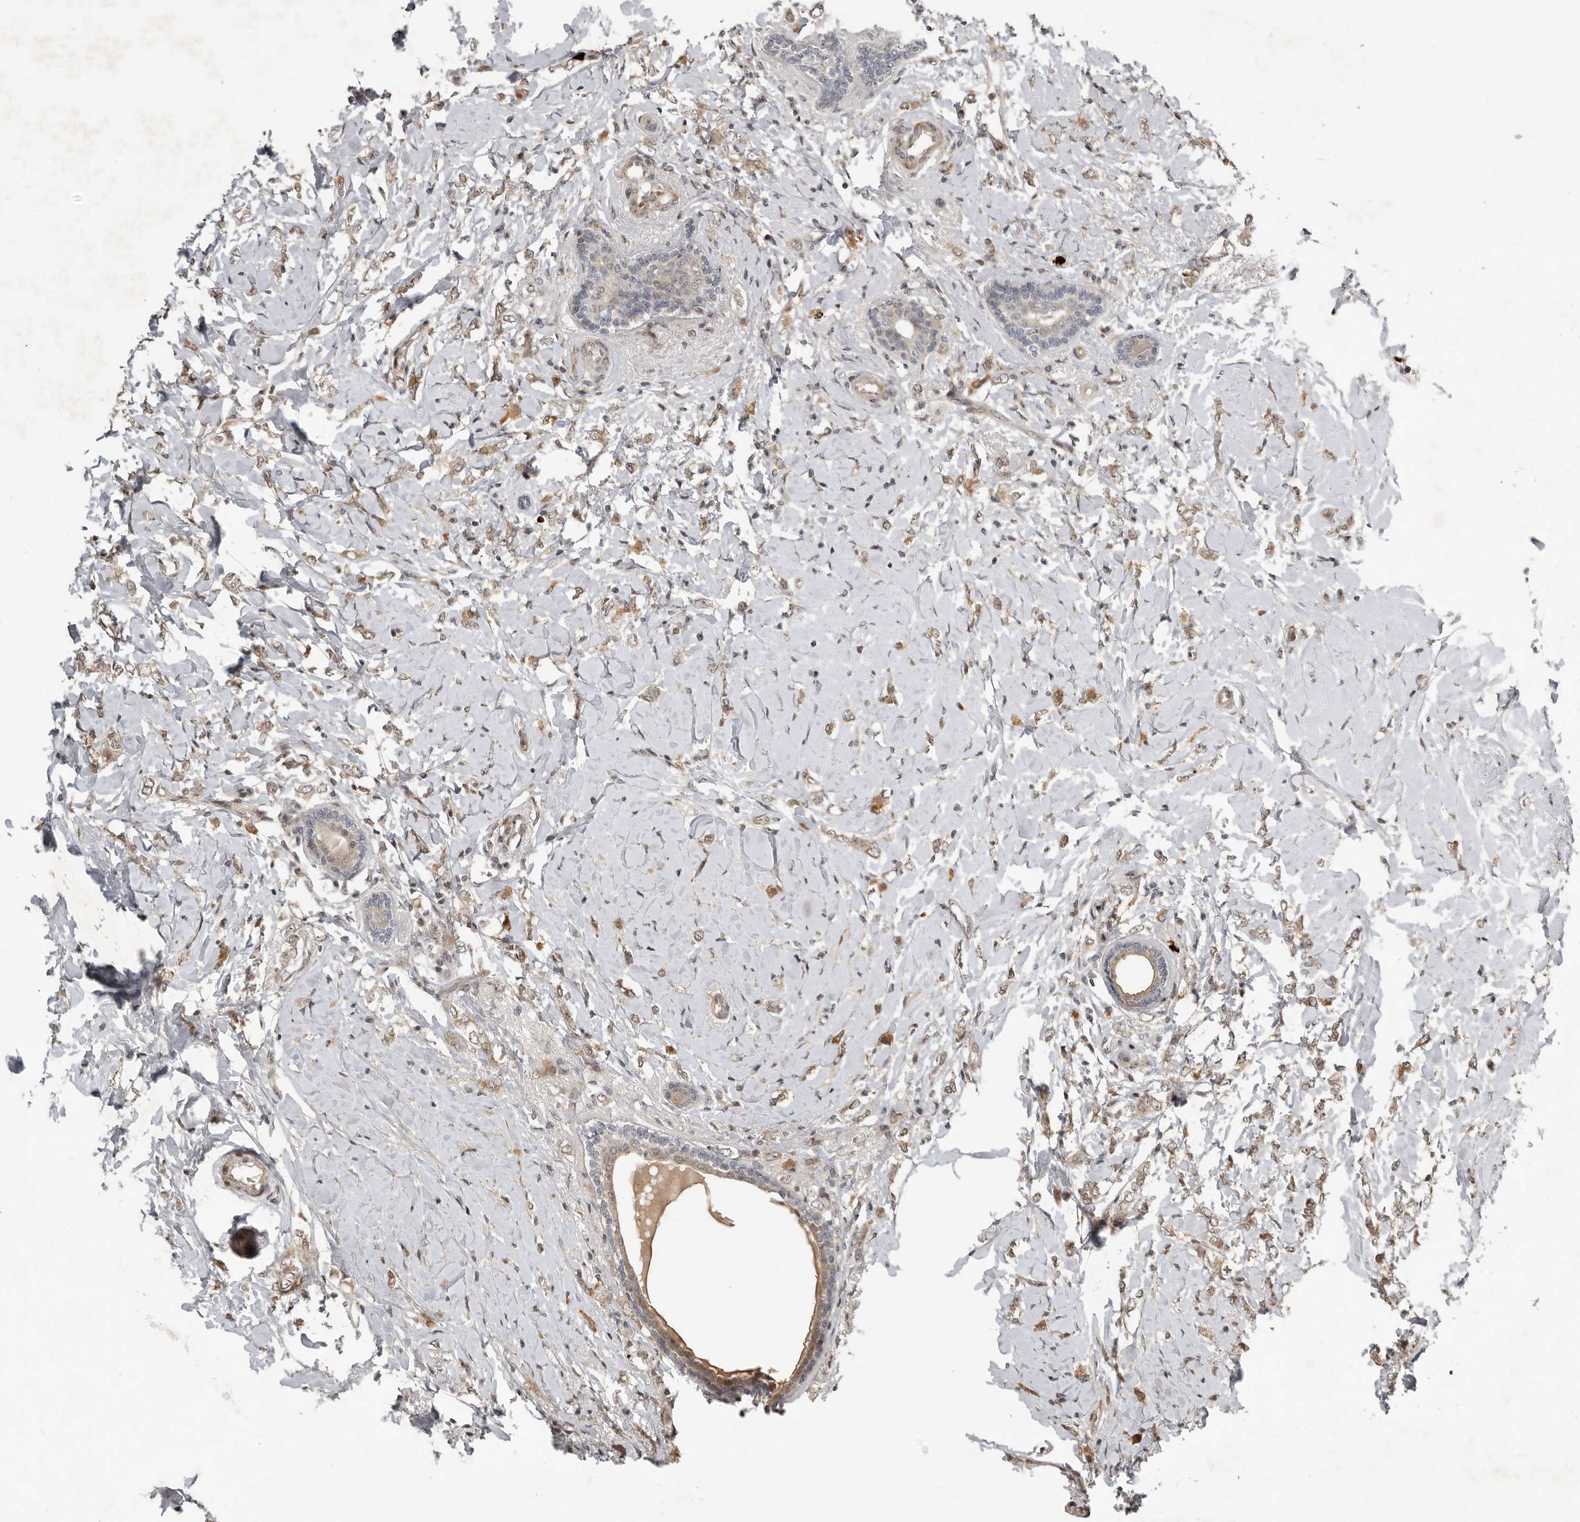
{"staining": {"intensity": "moderate", "quantity": ">75%", "location": "cytoplasmic/membranous"}, "tissue": "breast cancer", "cell_type": "Tumor cells", "image_type": "cancer", "snomed": [{"axis": "morphology", "description": "Normal tissue, NOS"}, {"axis": "morphology", "description": "Lobular carcinoma"}, {"axis": "topography", "description": "Breast"}], "caption": "This photomicrograph reveals lobular carcinoma (breast) stained with immunohistochemistry to label a protein in brown. The cytoplasmic/membranous of tumor cells show moderate positivity for the protein. Nuclei are counter-stained blue.", "gene": "RABIF", "patient": {"sex": "female", "age": 47}}